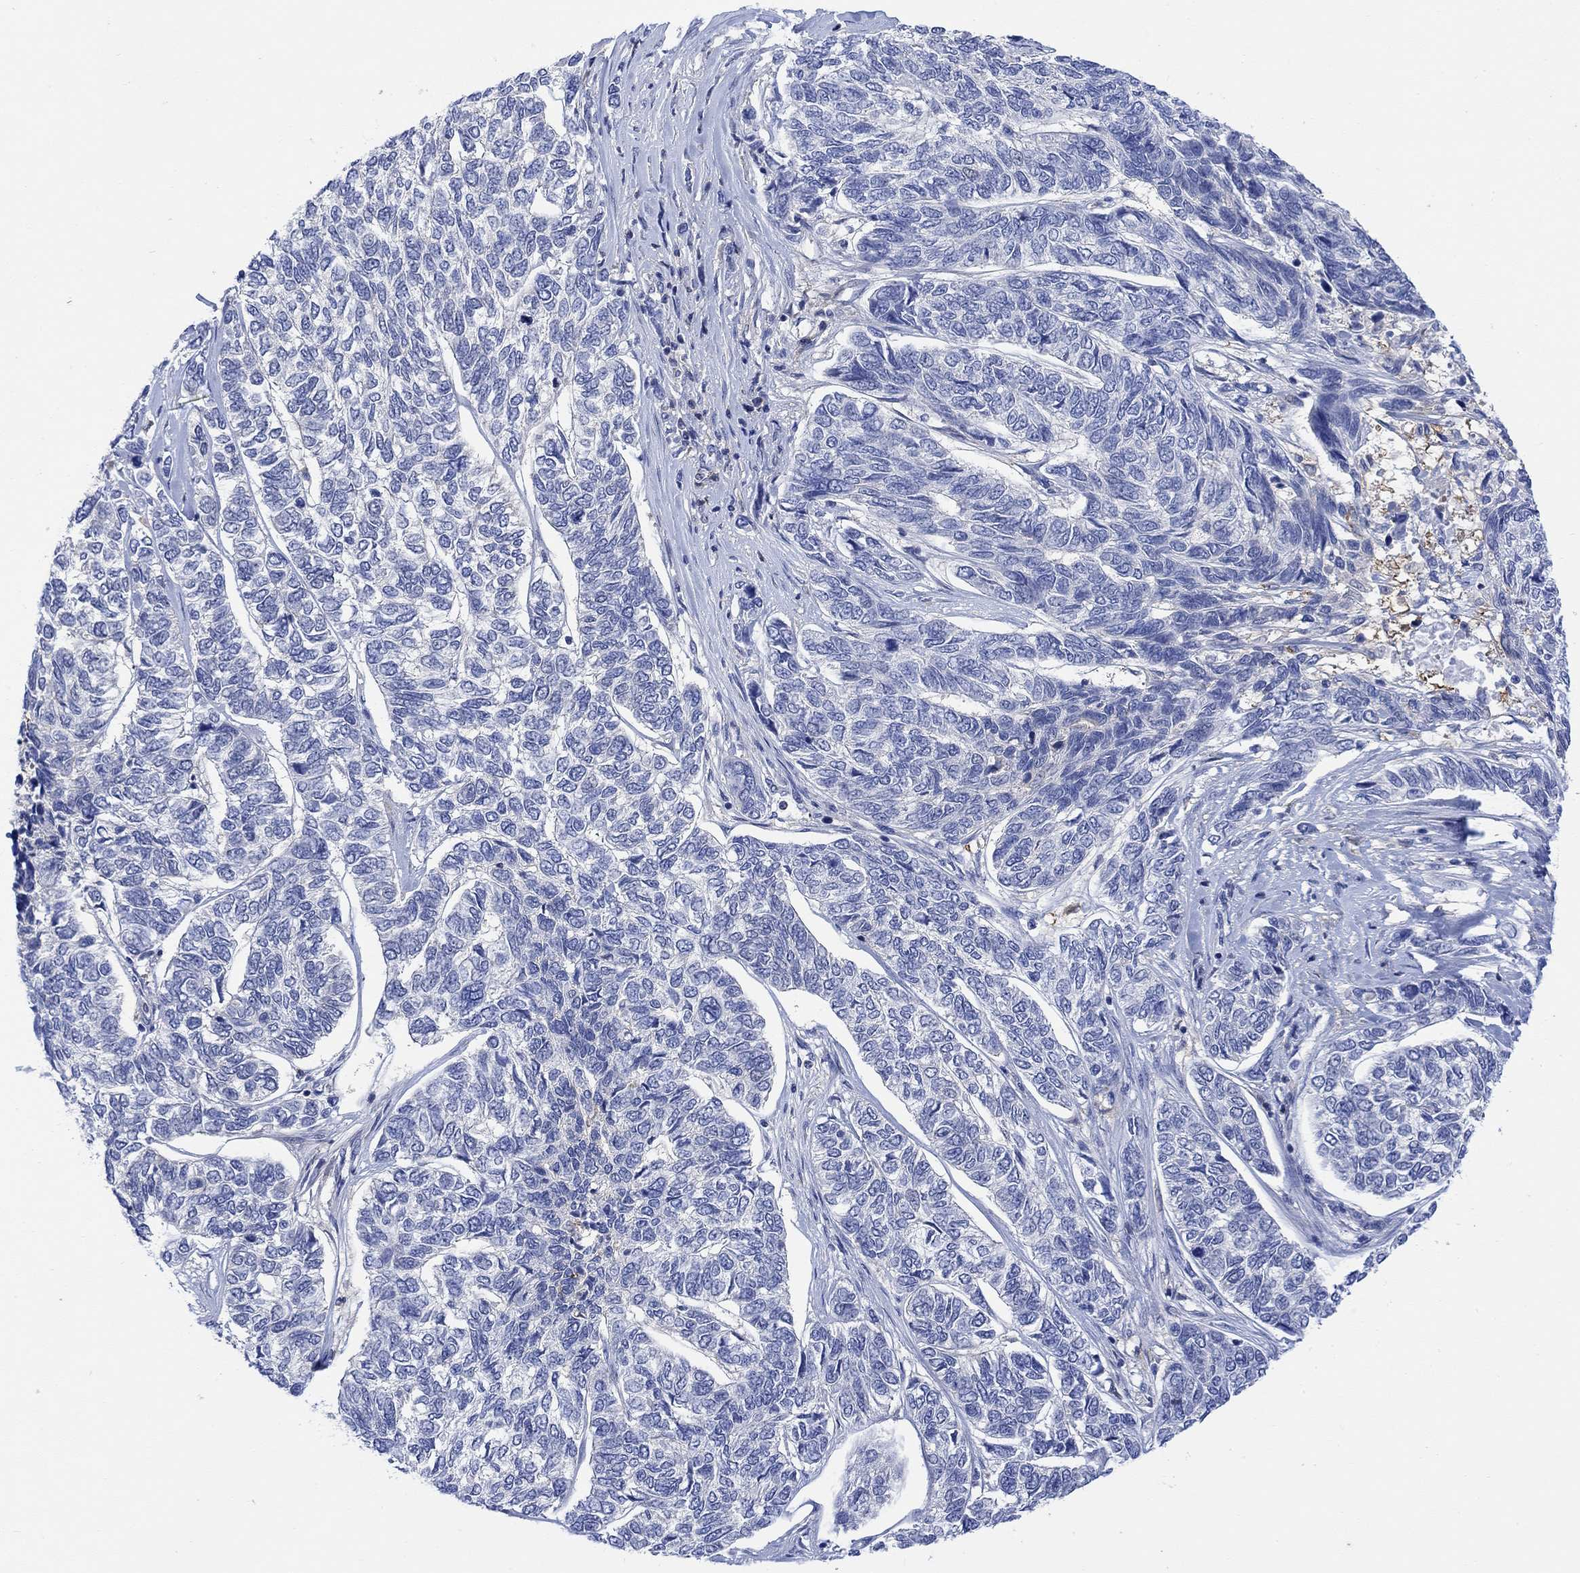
{"staining": {"intensity": "negative", "quantity": "none", "location": "none"}, "tissue": "skin cancer", "cell_type": "Tumor cells", "image_type": "cancer", "snomed": [{"axis": "morphology", "description": "Basal cell carcinoma"}, {"axis": "topography", "description": "Skin"}], "caption": "A micrograph of basal cell carcinoma (skin) stained for a protein displays no brown staining in tumor cells.", "gene": "ARSK", "patient": {"sex": "female", "age": 65}}